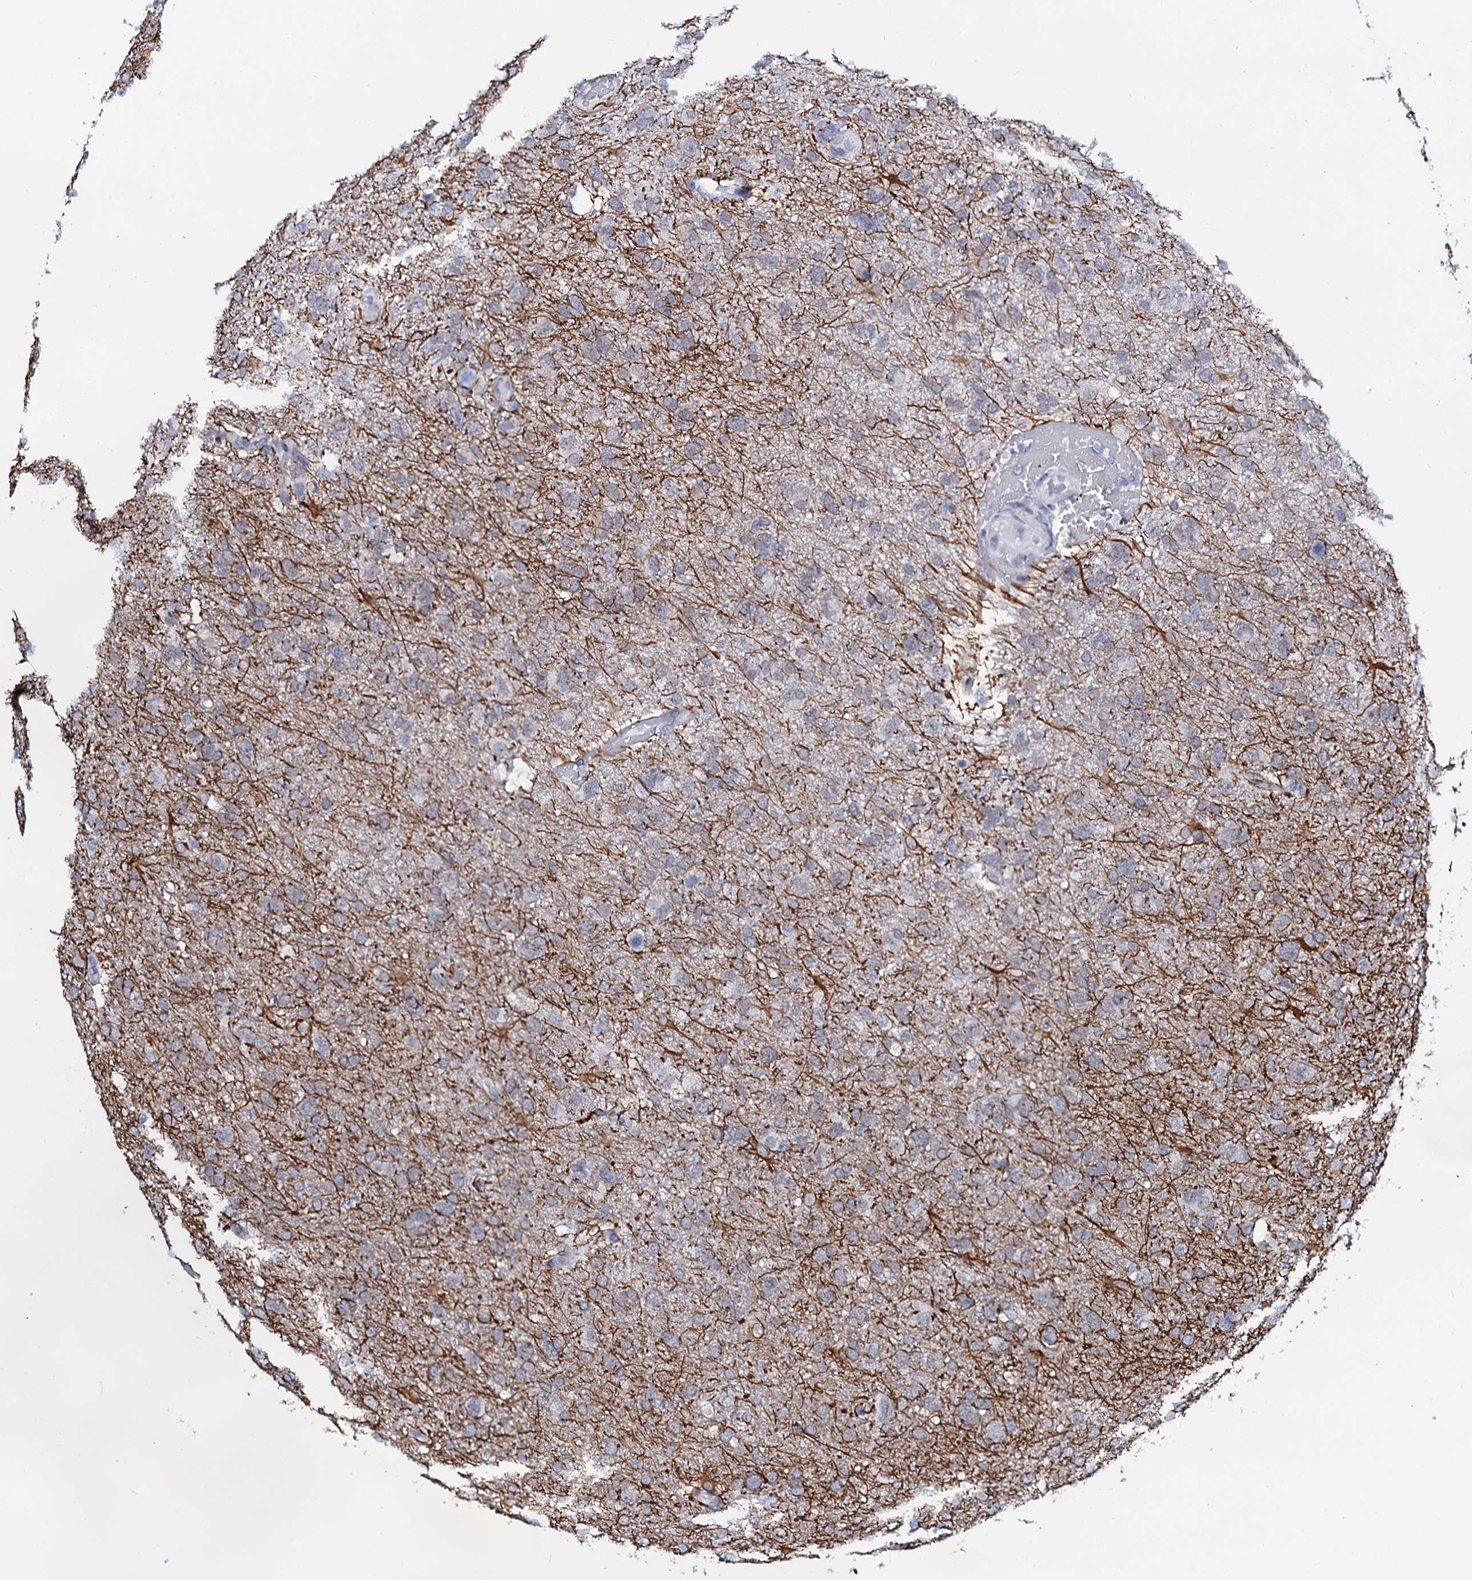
{"staining": {"intensity": "negative", "quantity": "none", "location": "none"}, "tissue": "glioma", "cell_type": "Tumor cells", "image_type": "cancer", "snomed": [{"axis": "morphology", "description": "Glioma, malignant, High grade"}, {"axis": "topography", "description": "Brain"}], "caption": "DAB immunohistochemical staining of human glioma shows no significant expression in tumor cells.", "gene": "C16orf87", "patient": {"sex": "male", "age": 61}}